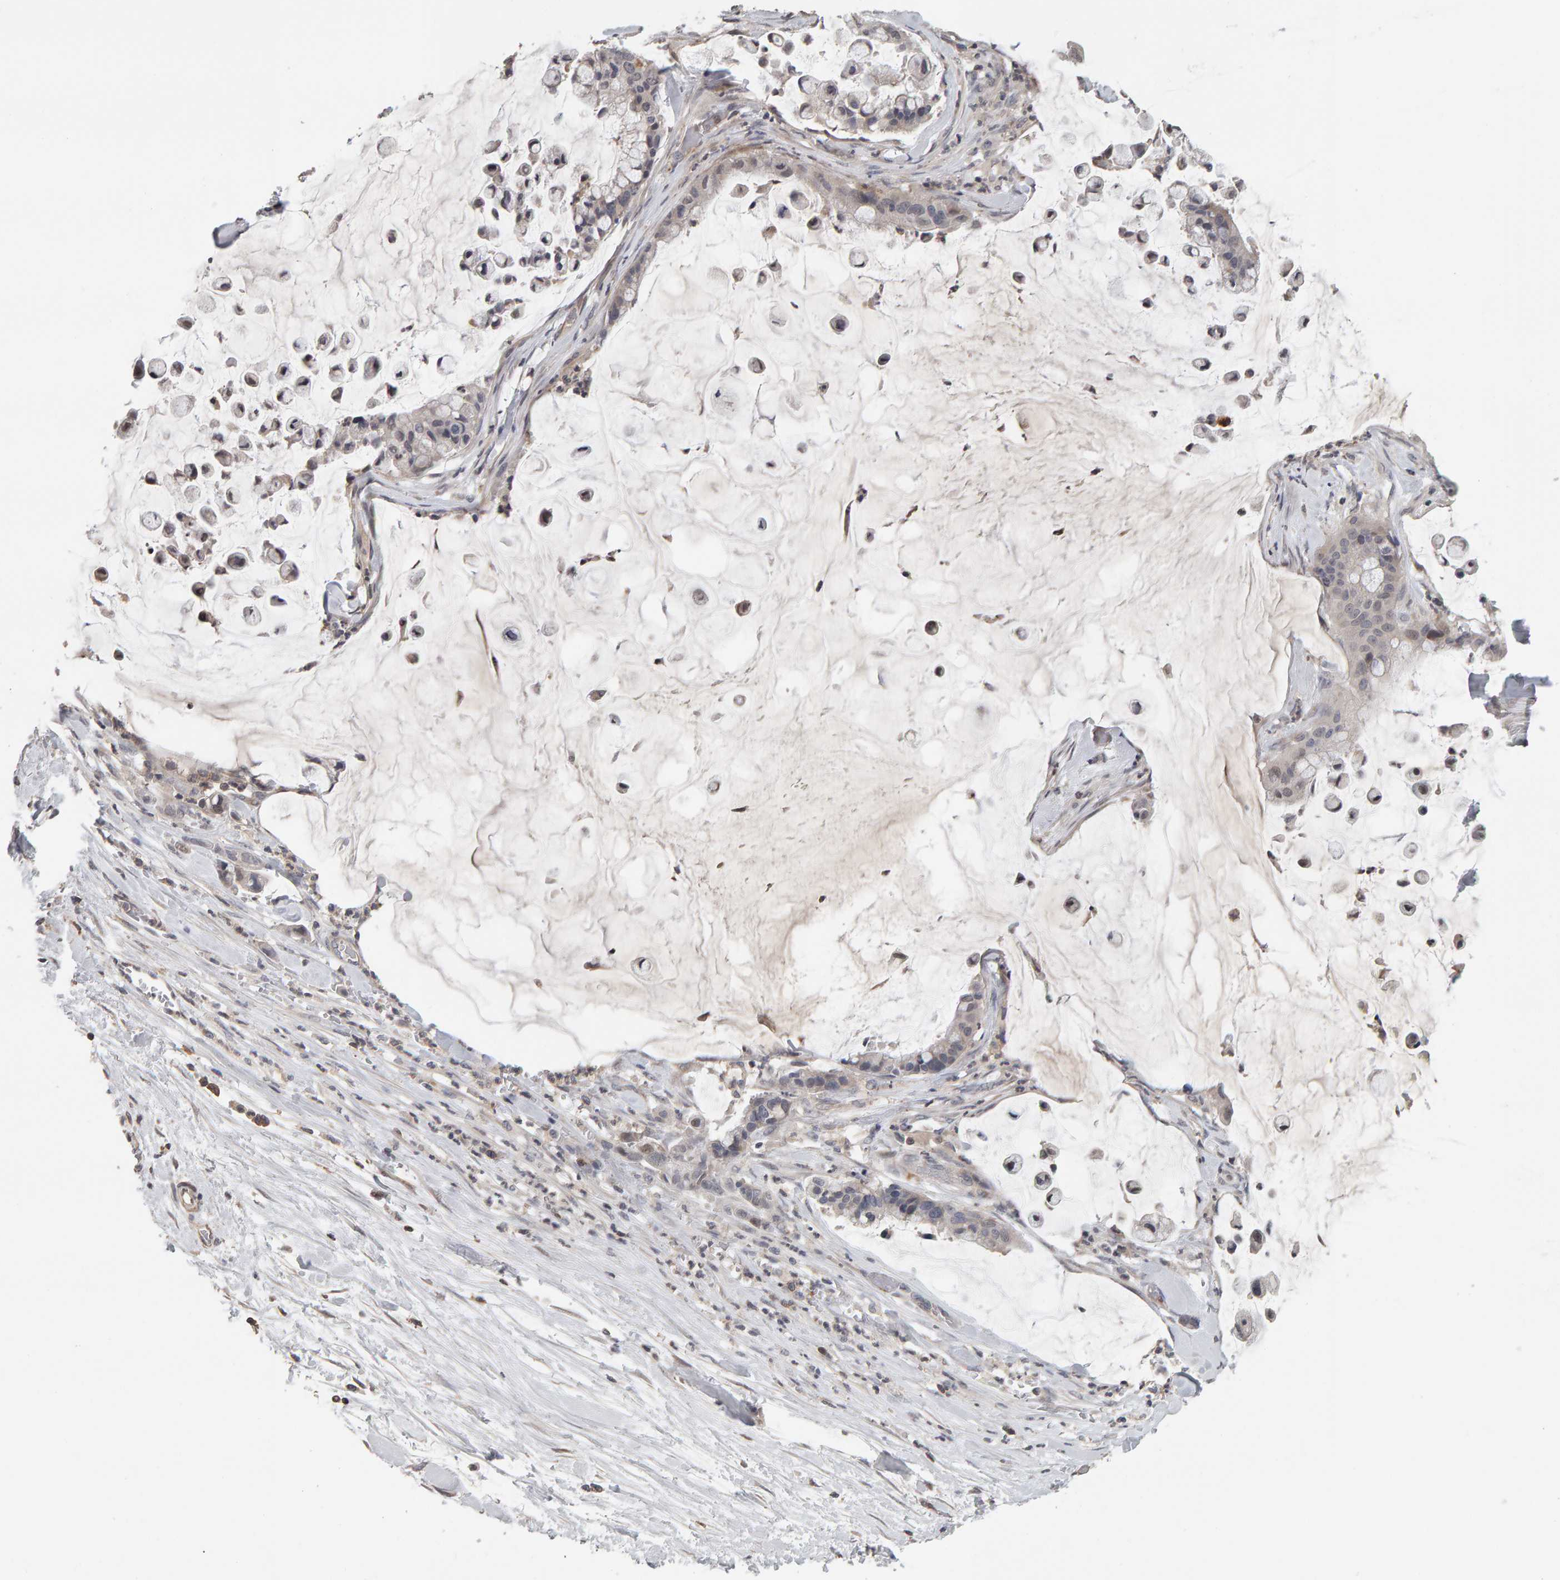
{"staining": {"intensity": "negative", "quantity": "none", "location": "none"}, "tissue": "pancreatic cancer", "cell_type": "Tumor cells", "image_type": "cancer", "snomed": [{"axis": "morphology", "description": "Adenocarcinoma, NOS"}, {"axis": "topography", "description": "Pancreas"}], "caption": "A photomicrograph of human pancreatic adenocarcinoma is negative for staining in tumor cells.", "gene": "TEFM", "patient": {"sex": "male", "age": 41}}